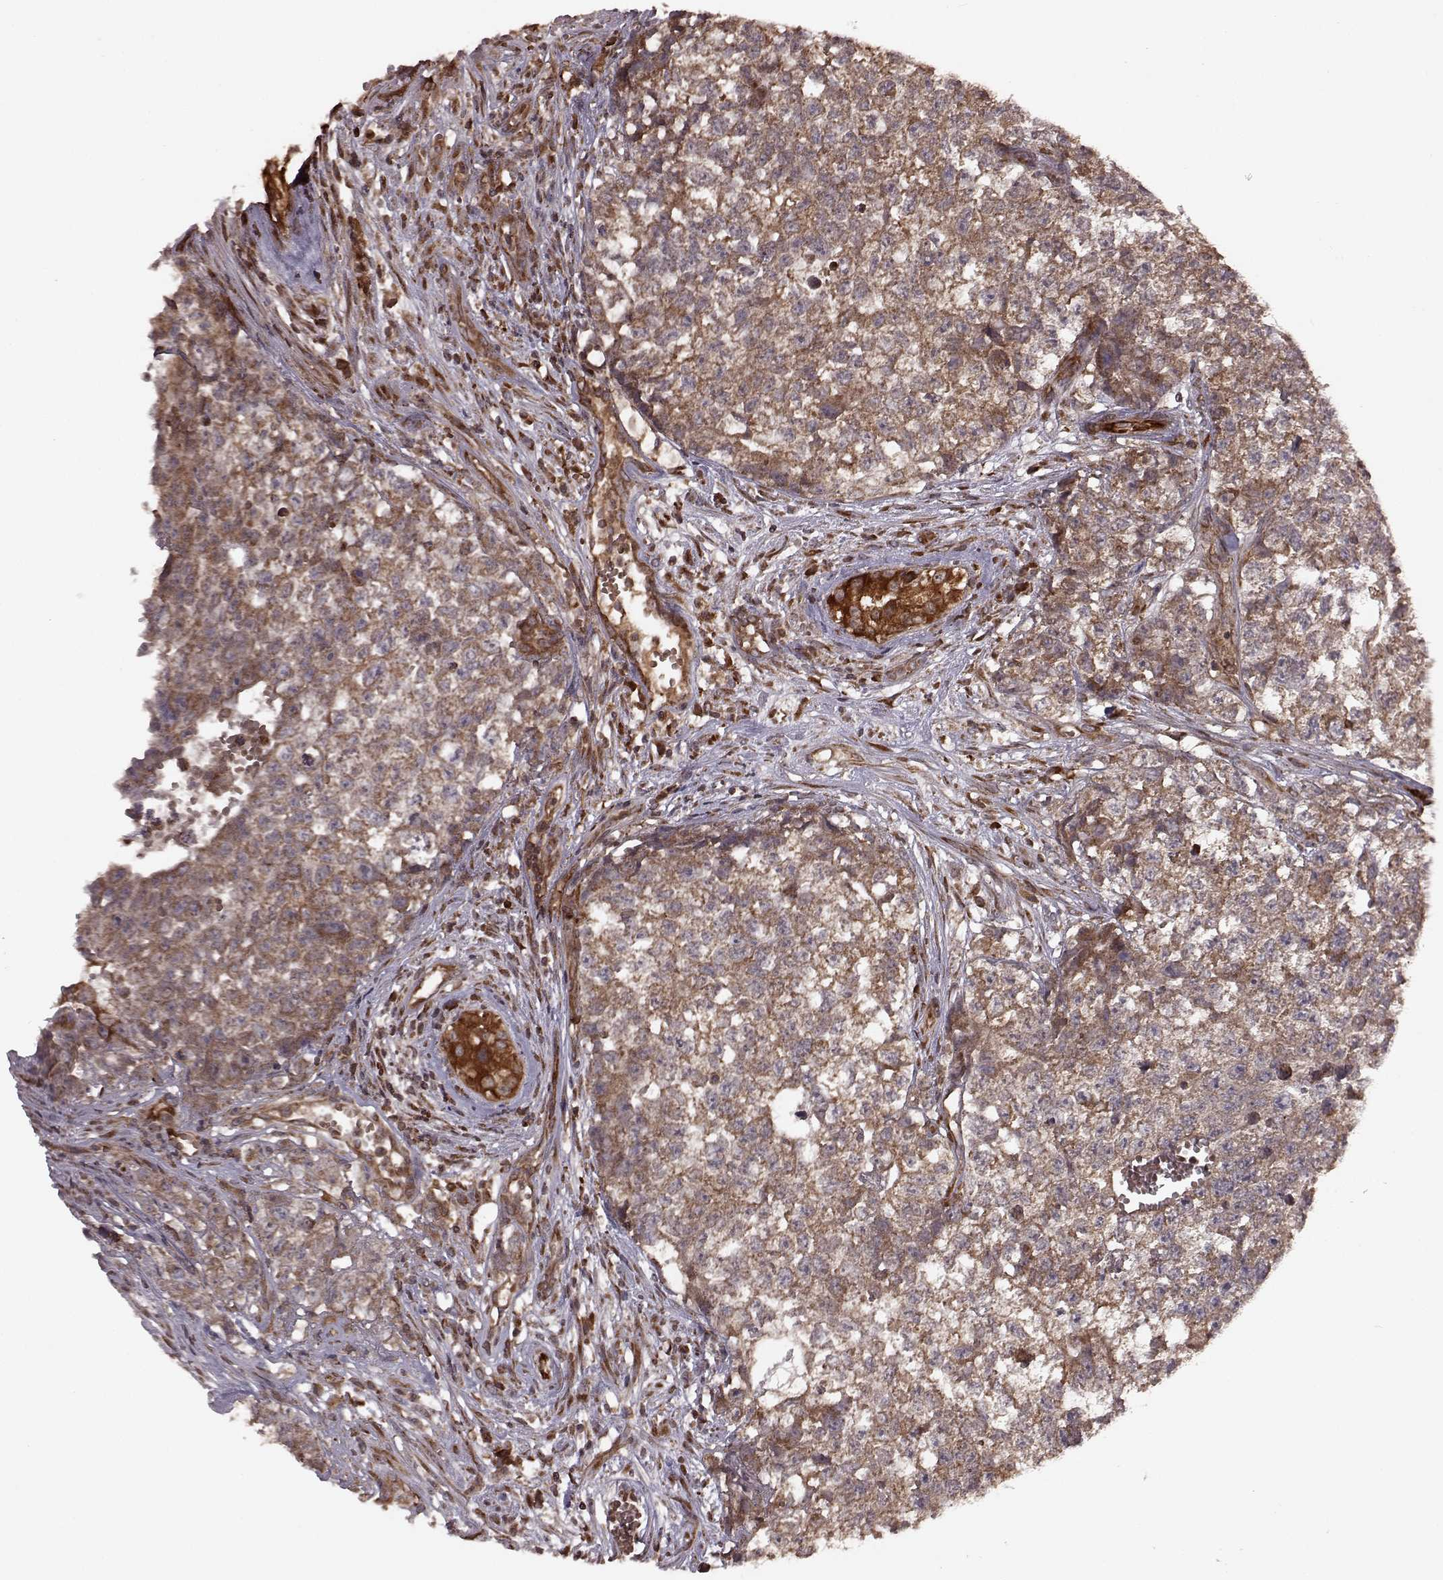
{"staining": {"intensity": "moderate", "quantity": ">75%", "location": "cytoplasmic/membranous"}, "tissue": "testis cancer", "cell_type": "Tumor cells", "image_type": "cancer", "snomed": [{"axis": "morphology", "description": "Seminoma, NOS"}, {"axis": "morphology", "description": "Carcinoma, Embryonal, NOS"}, {"axis": "topography", "description": "Testis"}], "caption": "Human seminoma (testis) stained with a protein marker shows moderate staining in tumor cells.", "gene": "AGPAT1", "patient": {"sex": "male", "age": 22}}